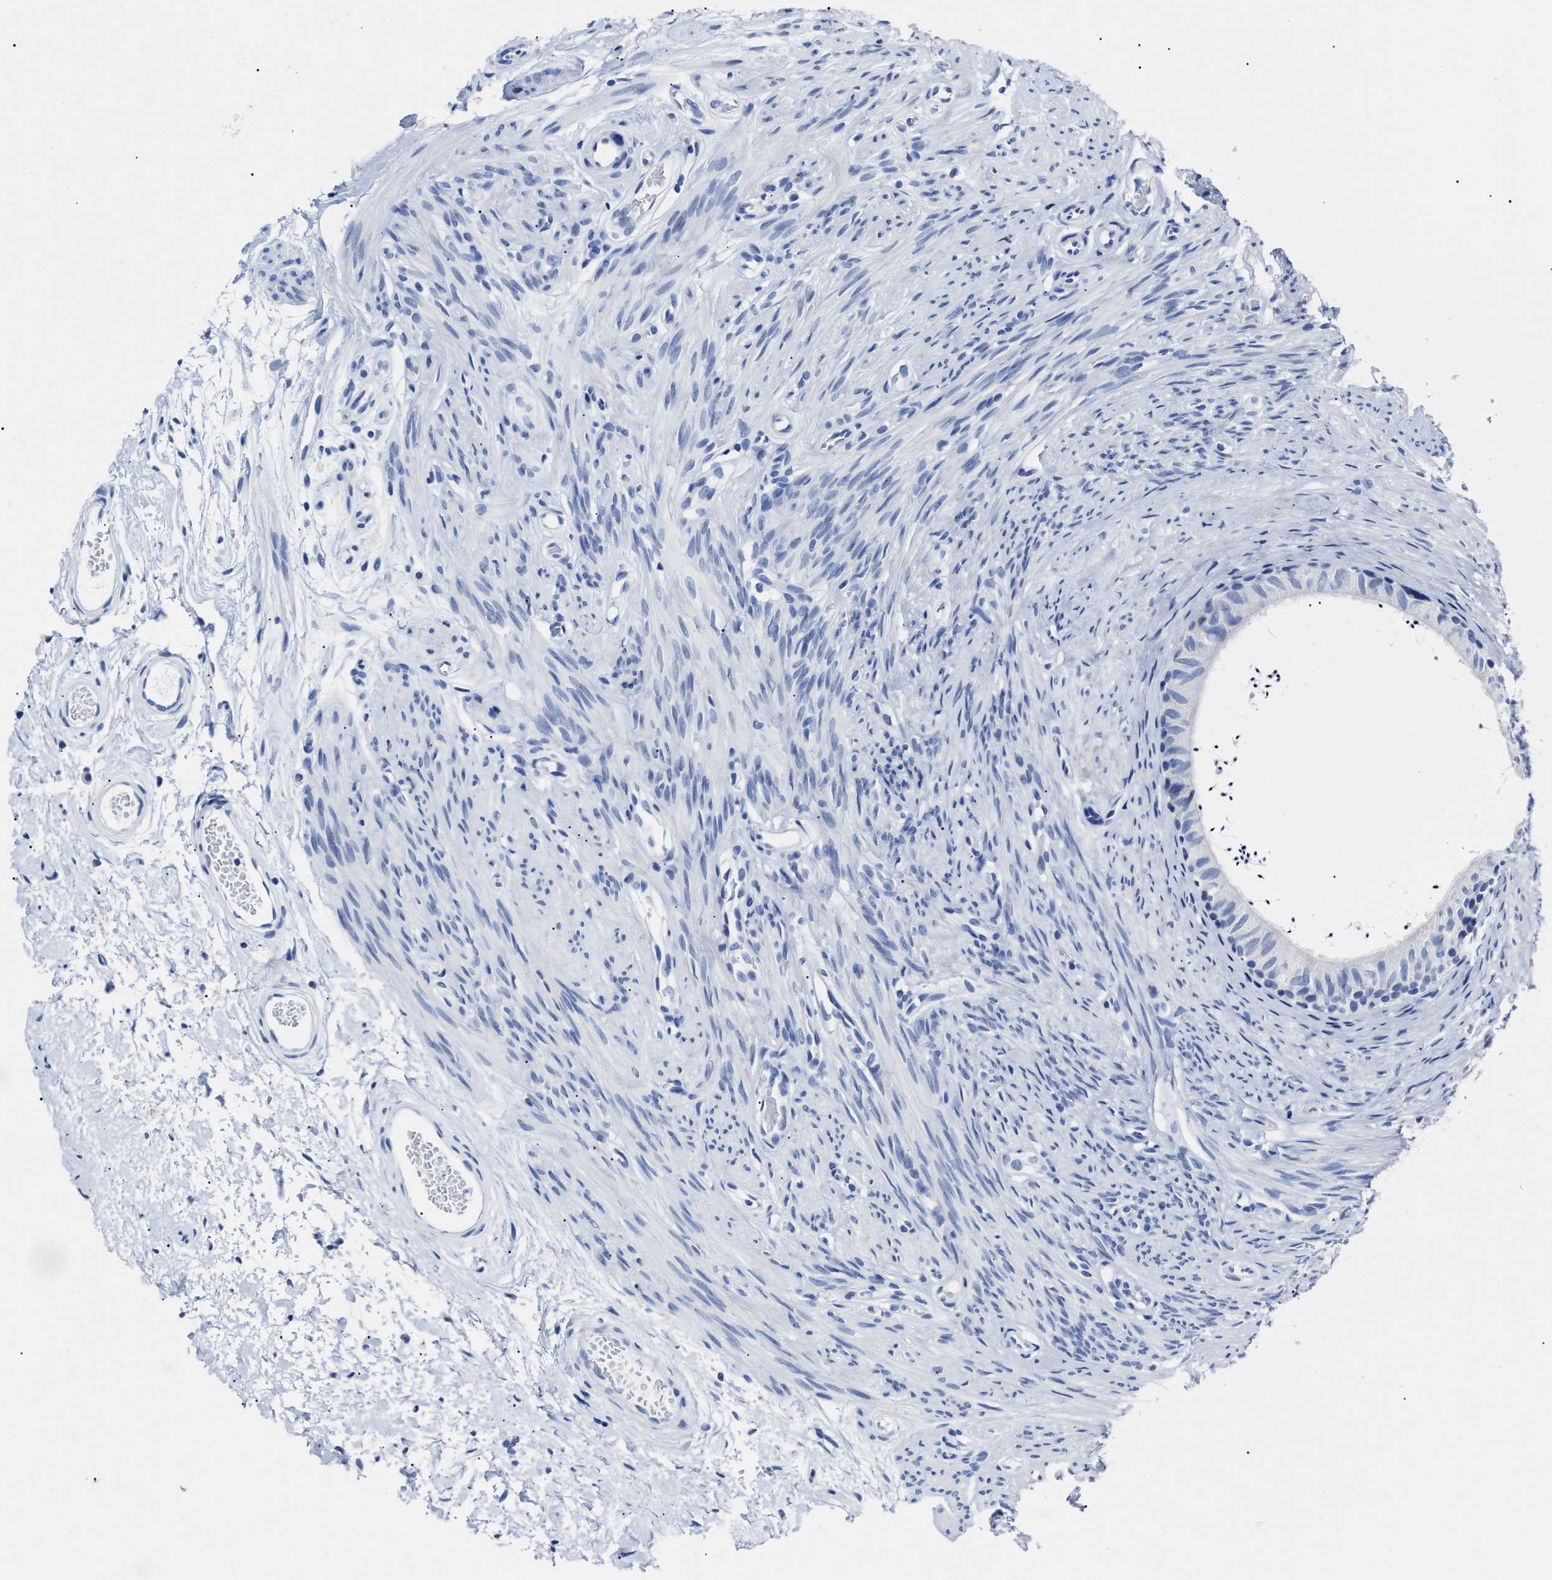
{"staining": {"intensity": "negative", "quantity": "none", "location": "none"}, "tissue": "epididymis", "cell_type": "Glandular cells", "image_type": "normal", "snomed": [{"axis": "morphology", "description": "Normal tissue, NOS"}, {"axis": "topography", "description": "Epididymis"}], "caption": "Epididymis was stained to show a protein in brown. There is no significant positivity in glandular cells. Nuclei are stained in blue.", "gene": "ALPG", "patient": {"sex": "male", "age": 56}}